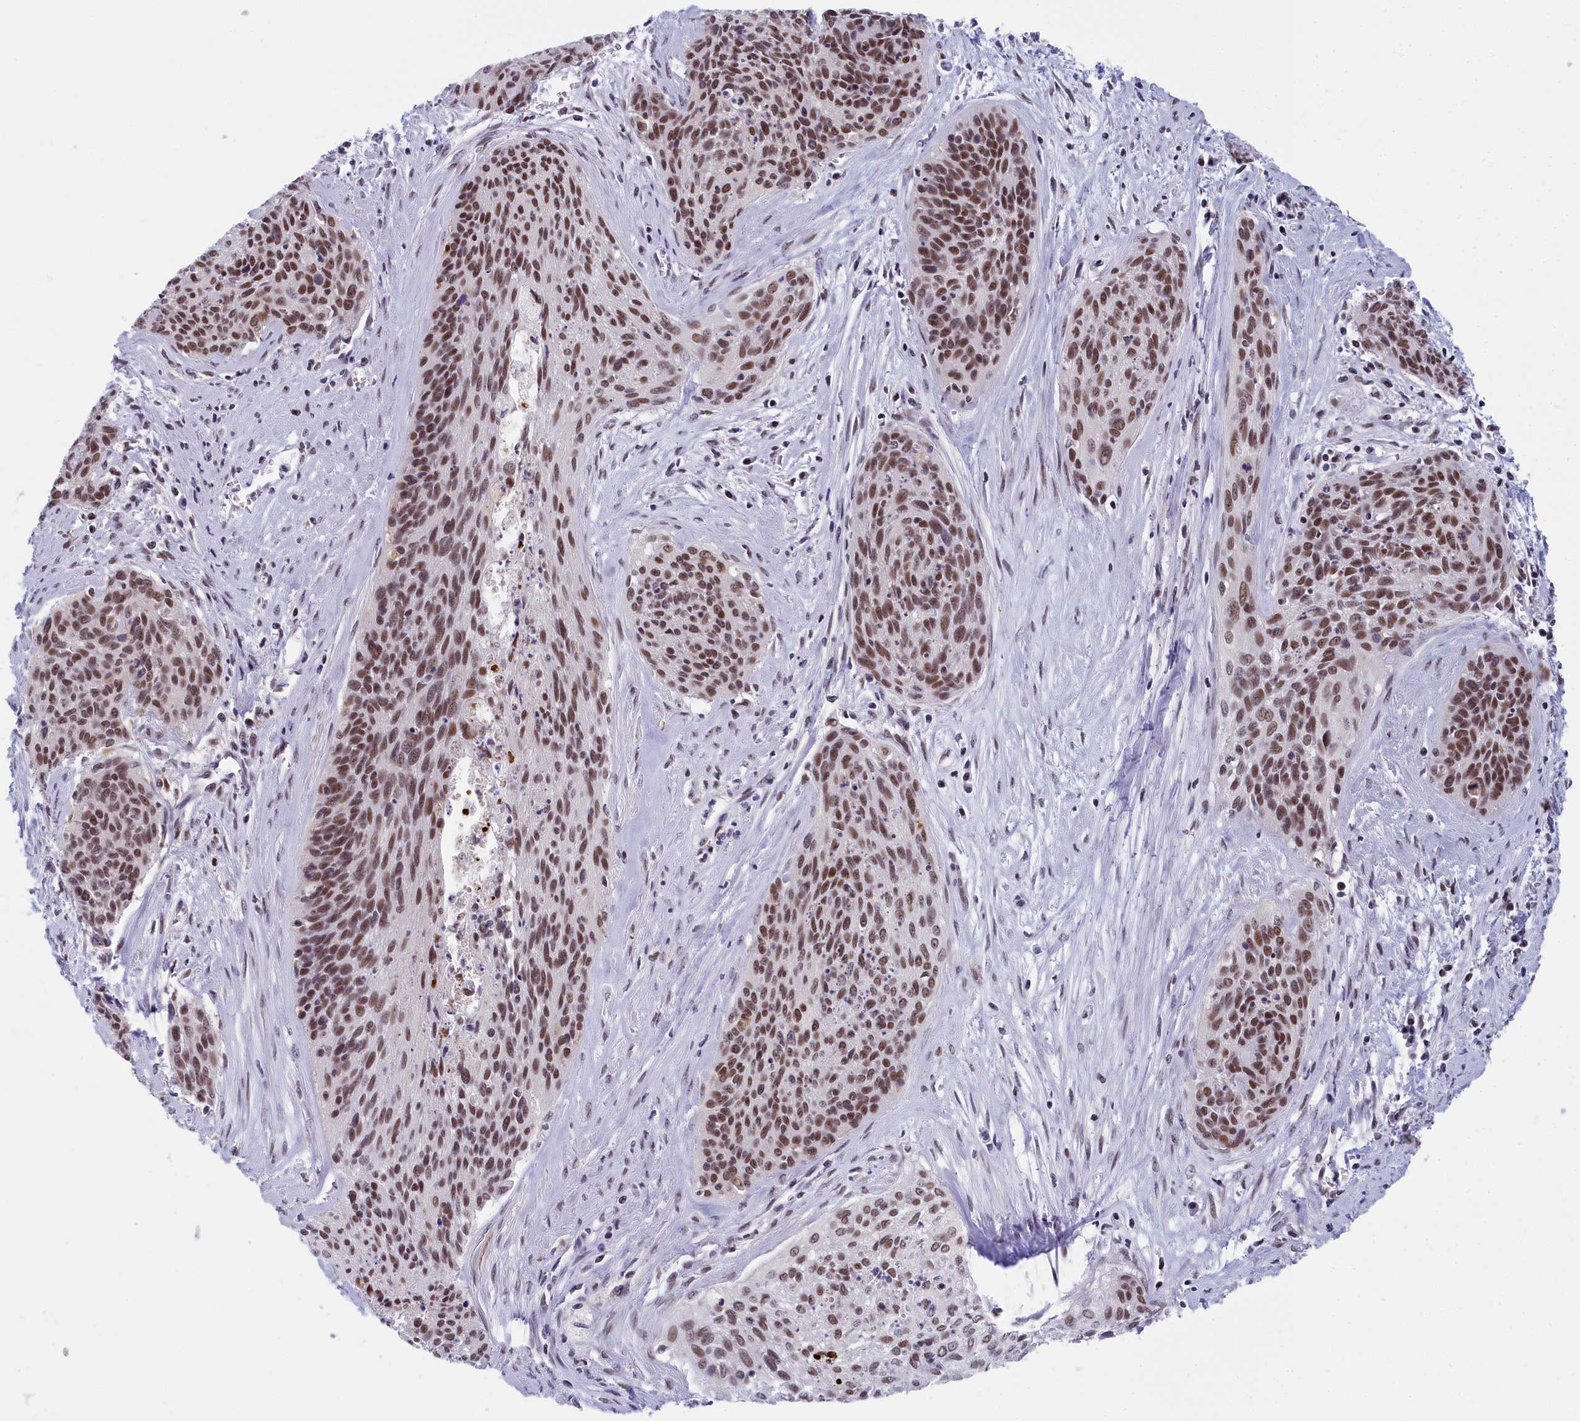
{"staining": {"intensity": "moderate", "quantity": ">75%", "location": "nuclear"}, "tissue": "cervical cancer", "cell_type": "Tumor cells", "image_type": "cancer", "snomed": [{"axis": "morphology", "description": "Squamous cell carcinoma, NOS"}, {"axis": "topography", "description": "Cervix"}], "caption": "An image showing moderate nuclear staining in approximately >75% of tumor cells in cervical cancer, as visualized by brown immunohistochemical staining.", "gene": "CCDC97", "patient": {"sex": "female", "age": 55}}